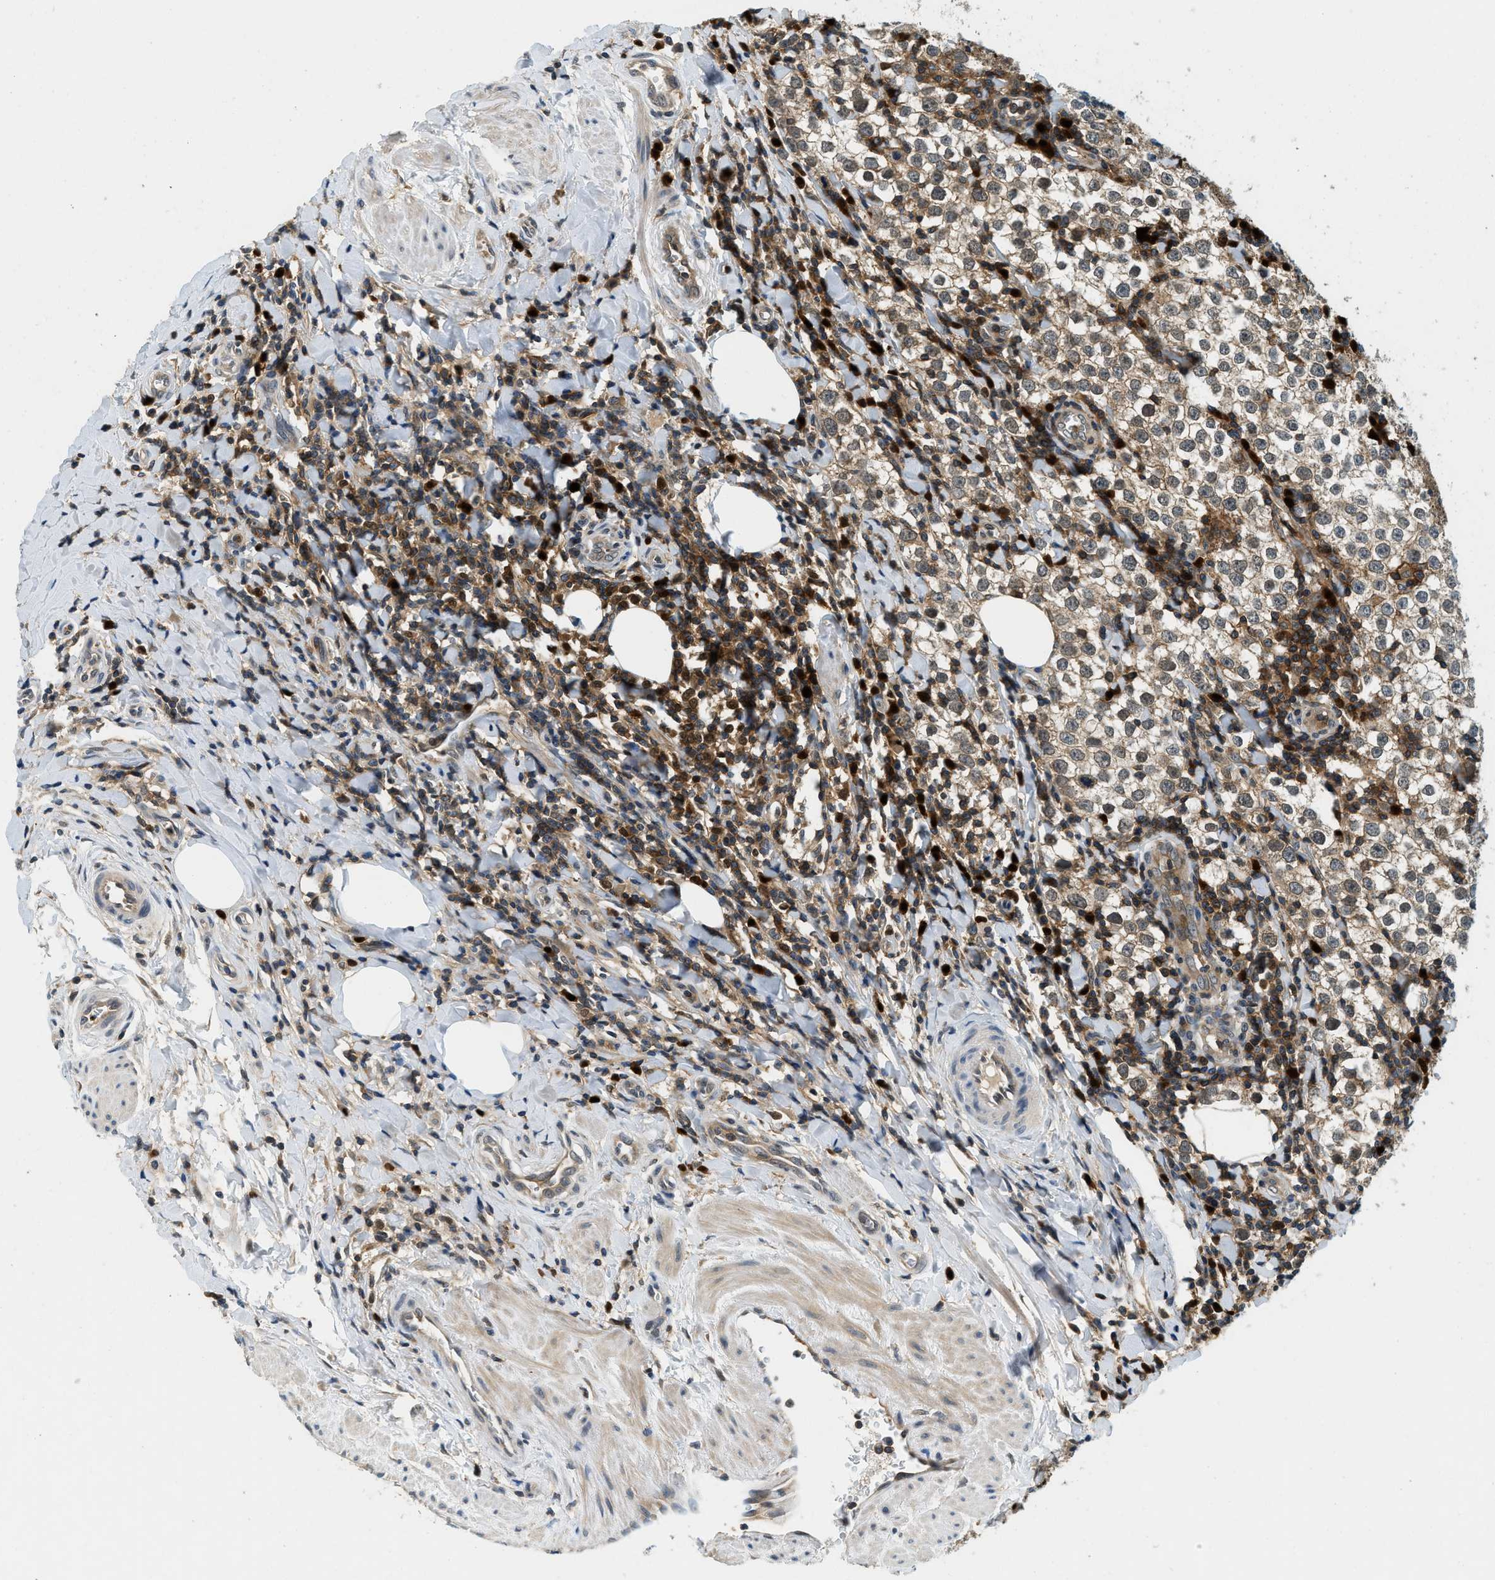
{"staining": {"intensity": "weak", "quantity": "25%-75%", "location": "cytoplasmic/membranous"}, "tissue": "testis cancer", "cell_type": "Tumor cells", "image_type": "cancer", "snomed": [{"axis": "morphology", "description": "Seminoma, NOS"}, {"axis": "morphology", "description": "Carcinoma, Embryonal, NOS"}, {"axis": "topography", "description": "Testis"}], "caption": "Testis embryonal carcinoma tissue displays weak cytoplasmic/membranous staining in about 25%-75% of tumor cells, visualized by immunohistochemistry.", "gene": "GMPPB", "patient": {"sex": "male", "age": 36}}